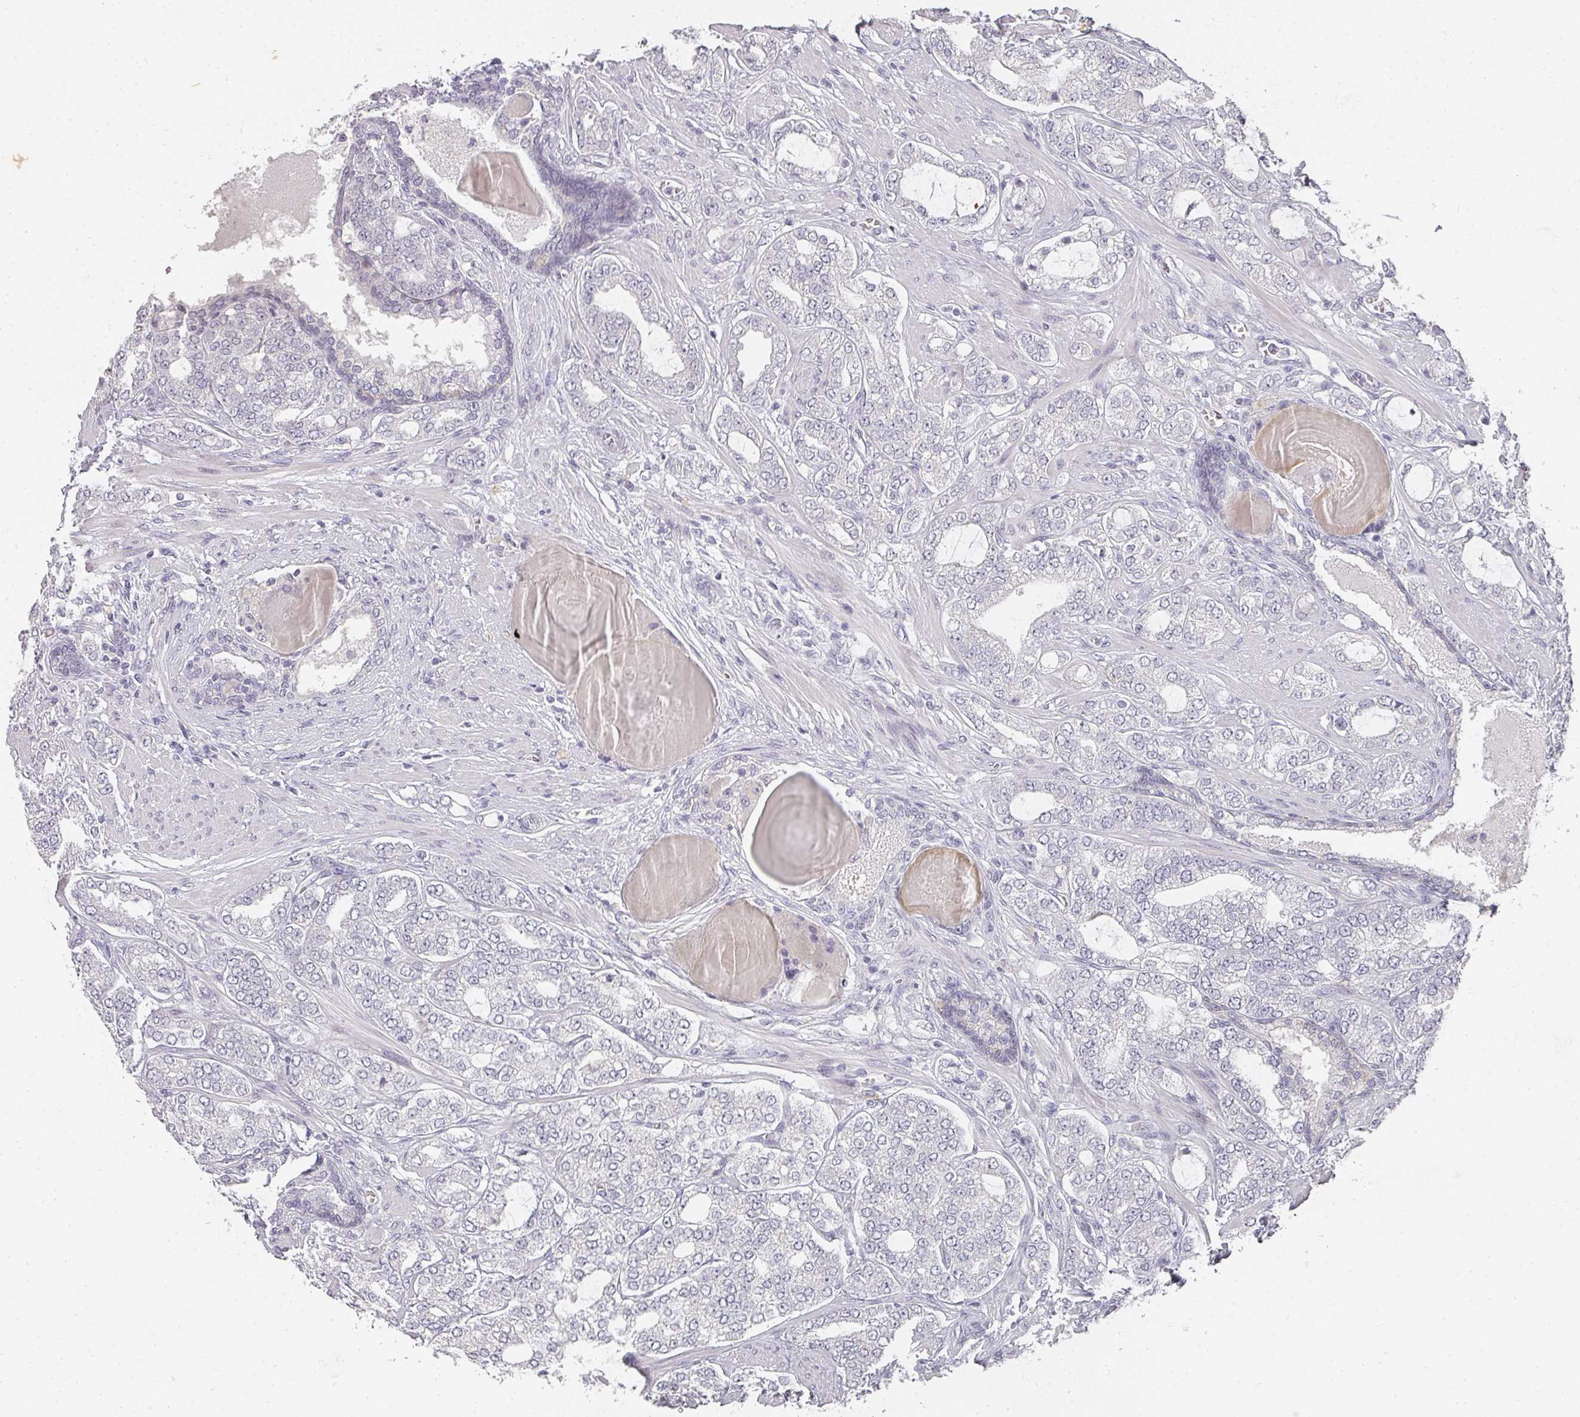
{"staining": {"intensity": "negative", "quantity": "none", "location": "none"}, "tissue": "prostate cancer", "cell_type": "Tumor cells", "image_type": "cancer", "snomed": [{"axis": "morphology", "description": "Adenocarcinoma, High grade"}, {"axis": "topography", "description": "Prostate"}], "caption": "Tumor cells show no significant protein expression in prostate cancer (adenocarcinoma (high-grade)).", "gene": "SHISA2", "patient": {"sex": "male", "age": 64}}